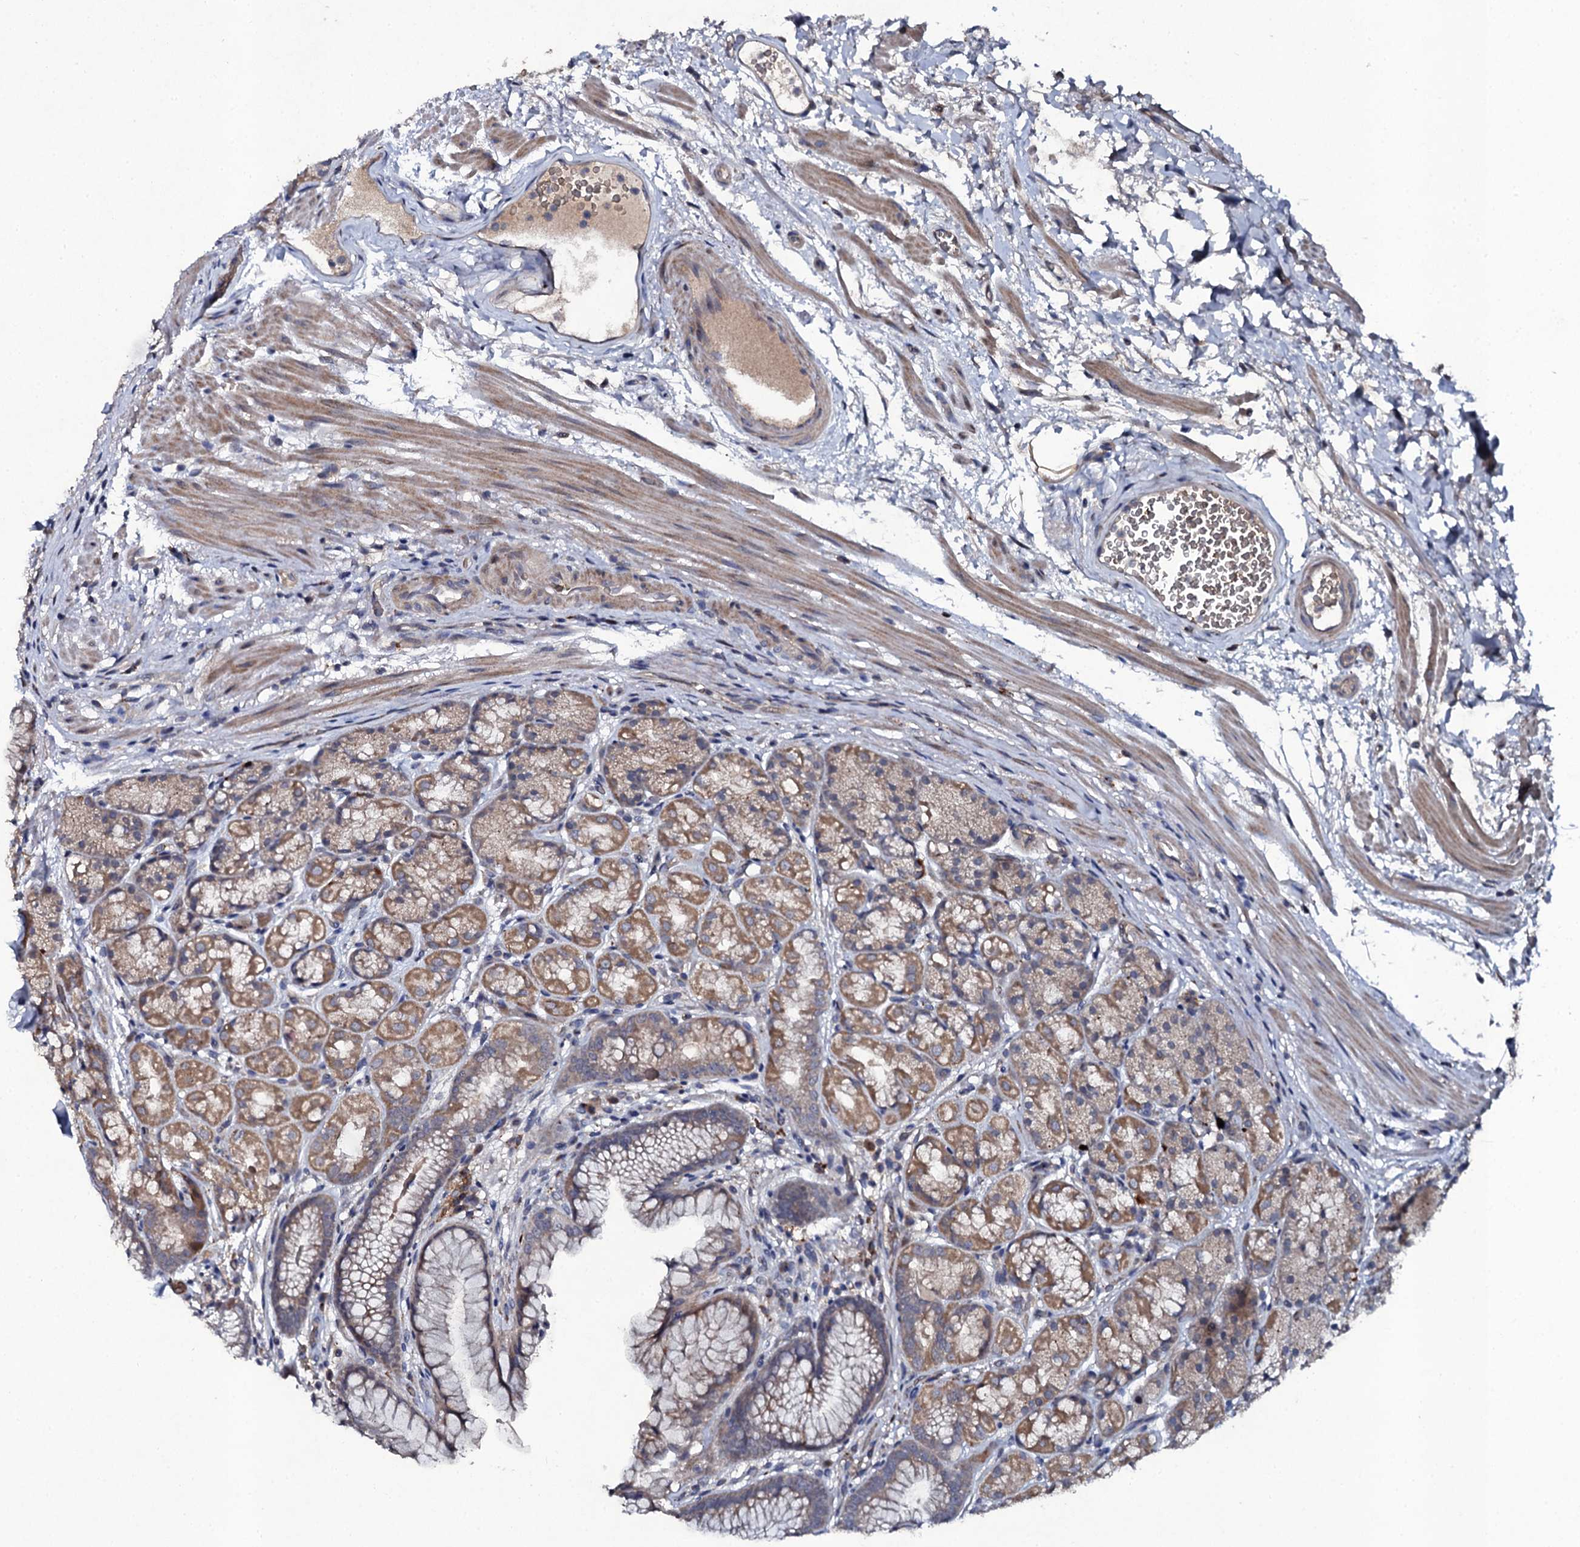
{"staining": {"intensity": "moderate", "quantity": ">75%", "location": "cytoplasmic/membranous"}, "tissue": "stomach", "cell_type": "Glandular cells", "image_type": "normal", "snomed": [{"axis": "morphology", "description": "Normal tissue, NOS"}, {"axis": "topography", "description": "Stomach"}], "caption": "A brown stain shows moderate cytoplasmic/membranous staining of a protein in glandular cells of unremarkable human stomach.", "gene": "LRRC28", "patient": {"sex": "male", "age": 63}}